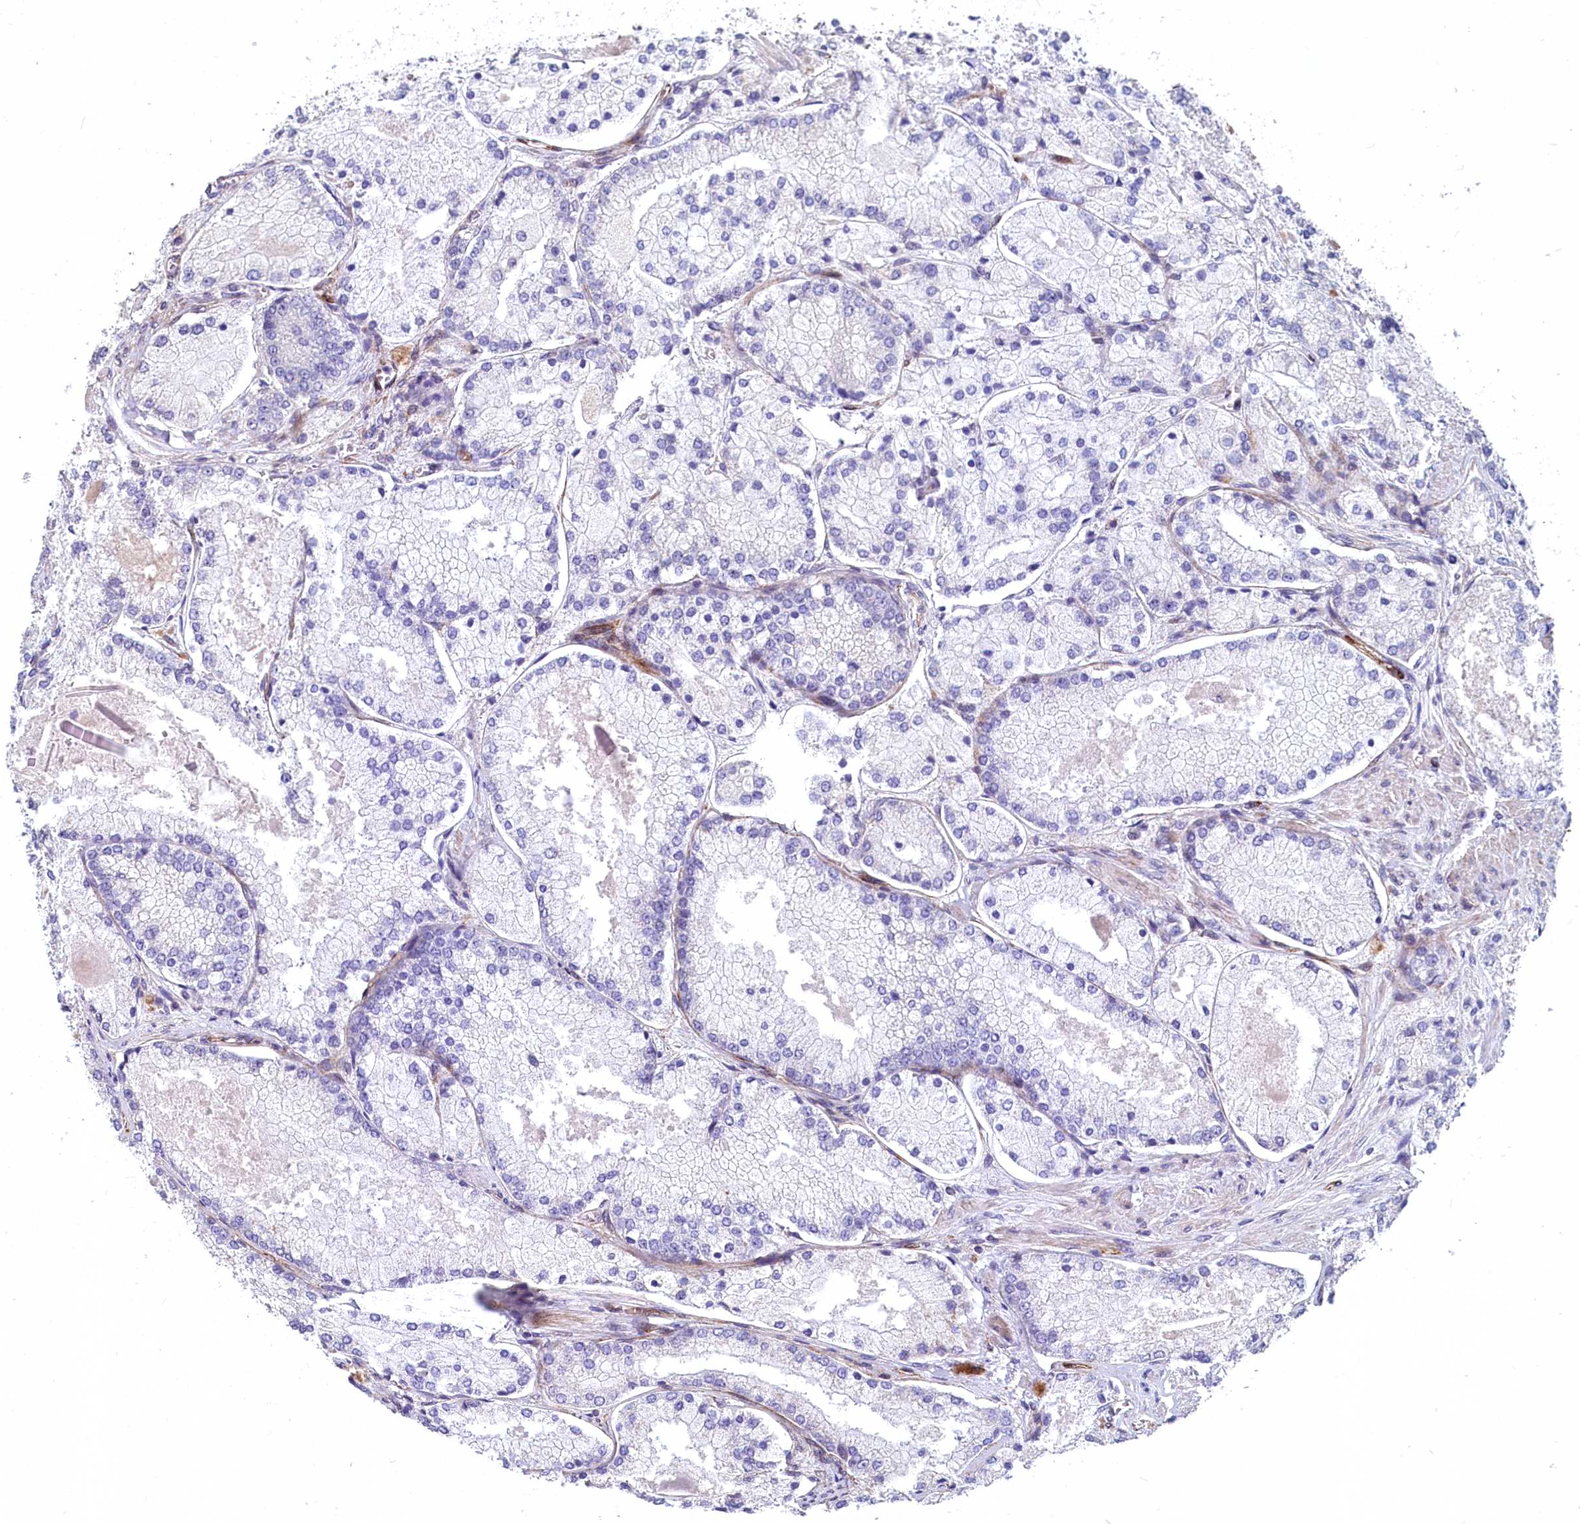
{"staining": {"intensity": "negative", "quantity": "none", "location": "none"}, "tissue": "prostate cancer", "cell_type": "Tumor cells", "image_type": "cancer", "snomed": [{"axis": "morphology", "description": "Adenocarcinoma, Low grade"}, {"axis": "topography", "description": "Prostate"}], "caption": "This micrograph is of prostate cancer (low-grade adenocarcinoma) stained with immunohistochemistry to label a protein in brown with the nuclei are counter-stained blue. There is no staining in tumor cells. Nuclei are stained in blue.", "gene": "ASXL3", "patient": {"sex": "male", "age": 74}}